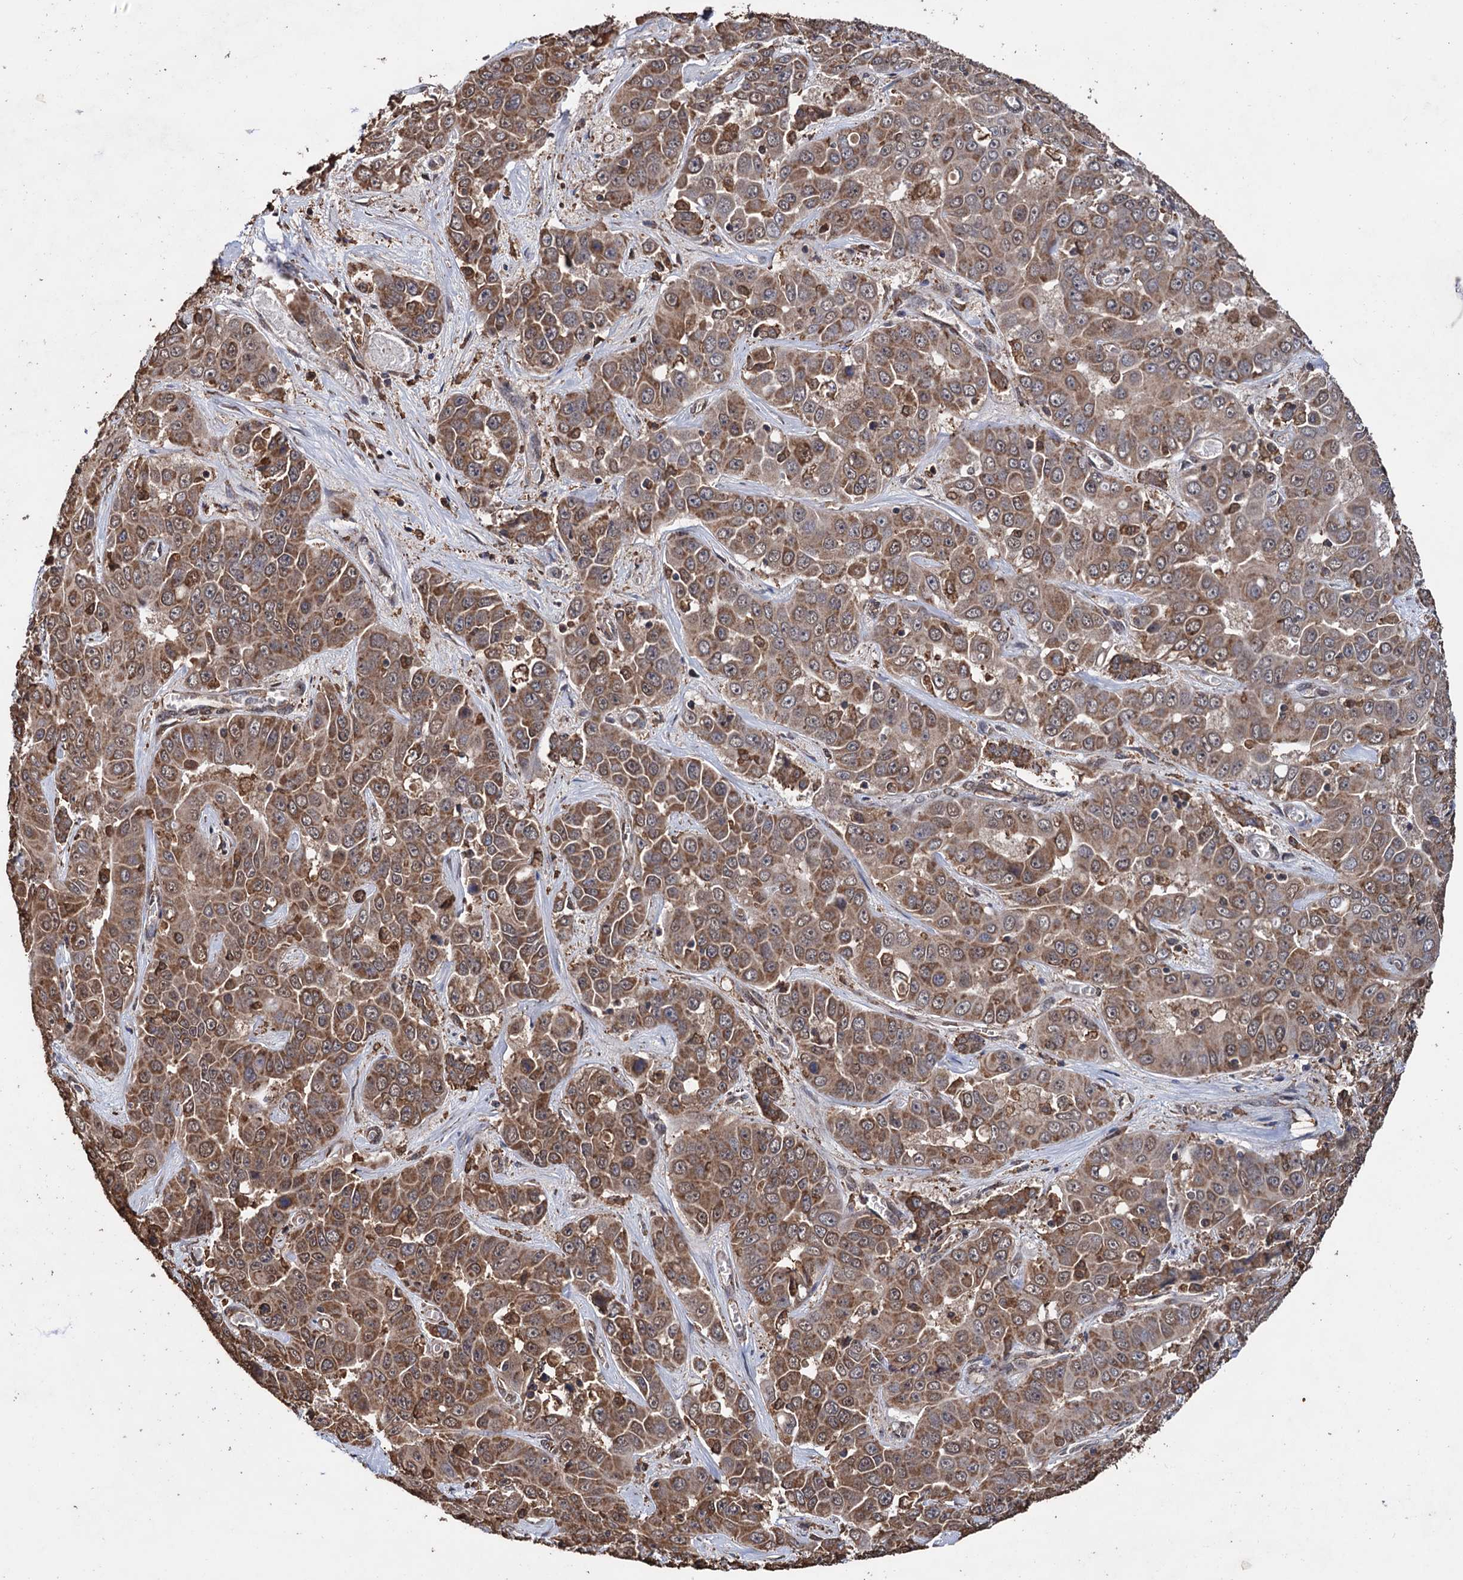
{"staining": {"intensity": "moderate", "quantity": ">75%", "location": "cytoplasmic/membranous"}, "tissue": "liver cancer", "cell_type": "Tumor cells", "image_type": "cancer", "snomed": [{"axis": "morphology", "description": "Cholangiocarcinoma"}, {"axis": "topography", "description": "Liver"}], "caption": "A brown stain highlights moderate cytoplasmic/membranous positivity of a protein in liver cholangiocarcinoma tumor cells.", "gene": "TBC1D12", "patient": {"sex": "female", "age": 52}}